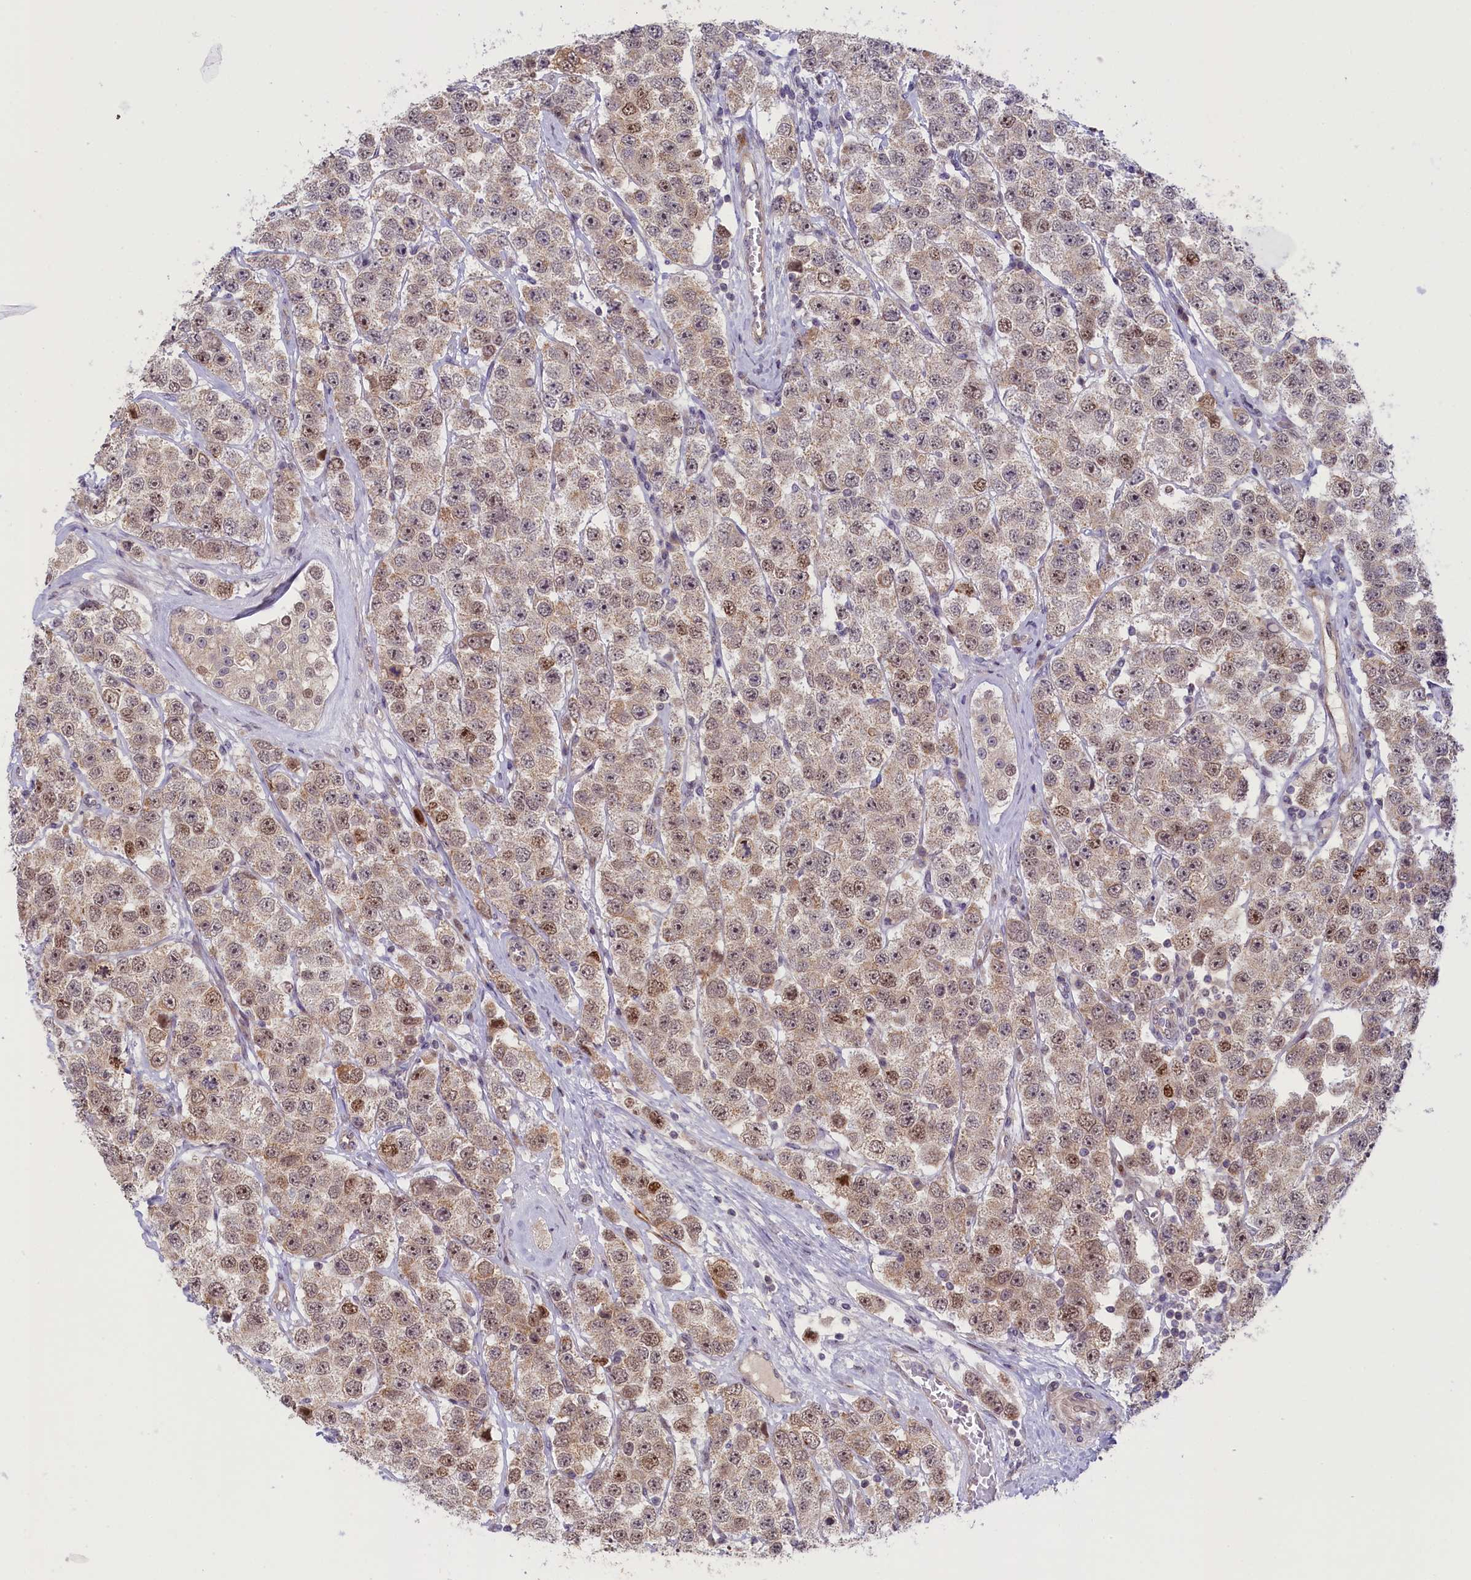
{"staining": {"intensity": "moderate", "quantity": ">75%", "location": "cytoplasmic/membranous,nuclear"}, "tissue": "testis cancer", "cell_type": "Tumor cells", "image_type": "cancer", "snomed": [{"axis": "morphology", "description": "Seminoma, NOS"}, {"axis": "topography", "description": "Testis"}], "caption": "Testis seminoma stained with a protein marker demonstrates moderate staining in tumor cells.", "gene": "CCL23", "patient": {"sex": "male", "age": 28}}